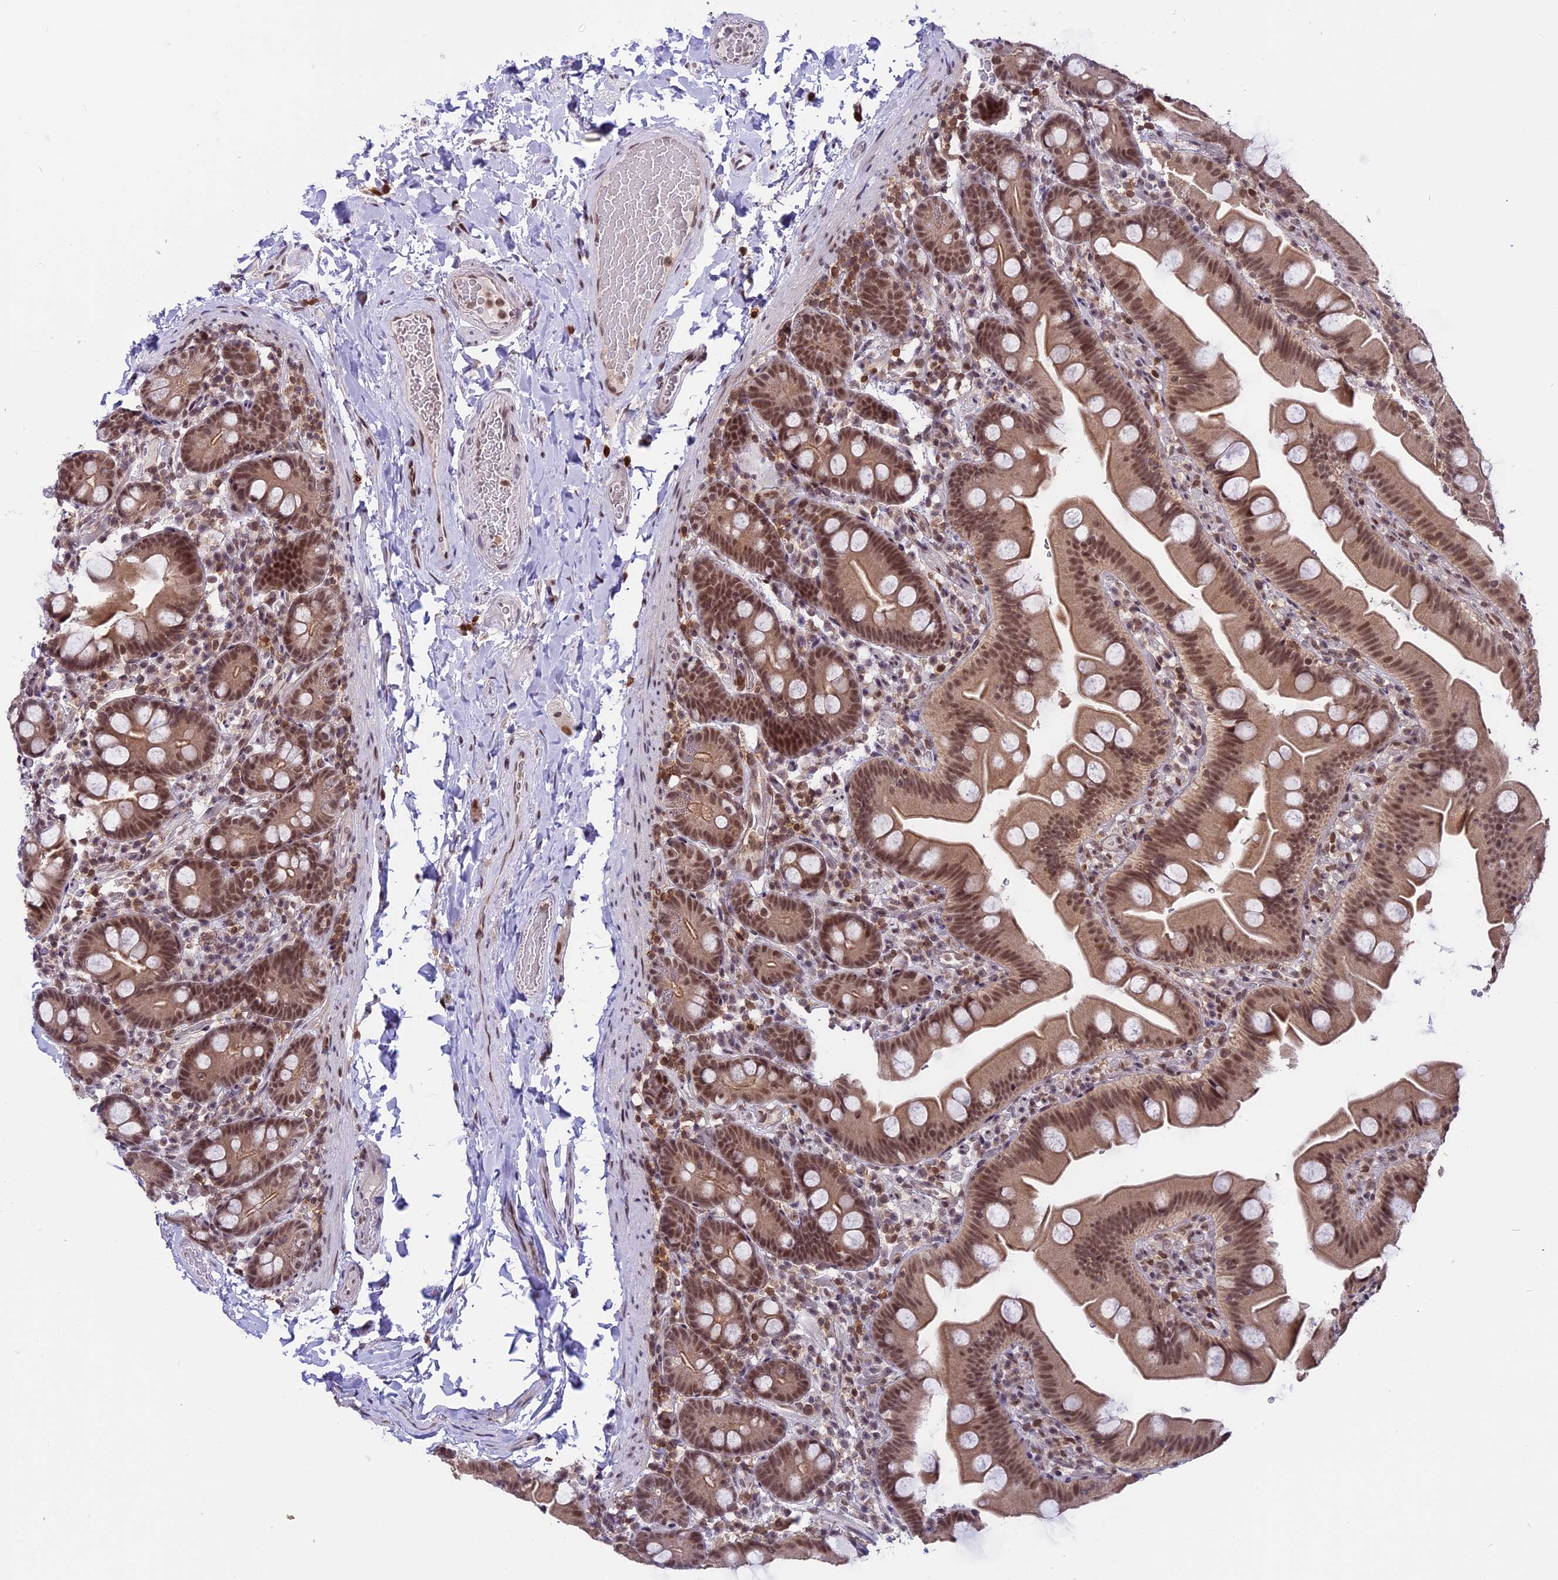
{"staining": {"intensity": "moderate", "quantity": ">75%", "location": "cytoplasmic/membranous,nuclear"}, "tissue": "small intestine", "cell_type": "Glandular cells", "image_type": "normal", "snomed": [{"axis": "morphology", "description": "Normal tissue, NOS"}, {"axis": "topography", "description": "Small intestine"}], "caption": "The immunohistochemical stain highlights moderate cytoplasmic/membranous,nuclear expression in glandular cells of benign small intestine.", "gene": "TADA3", "patient": {"sex": "female", "age": 68}}